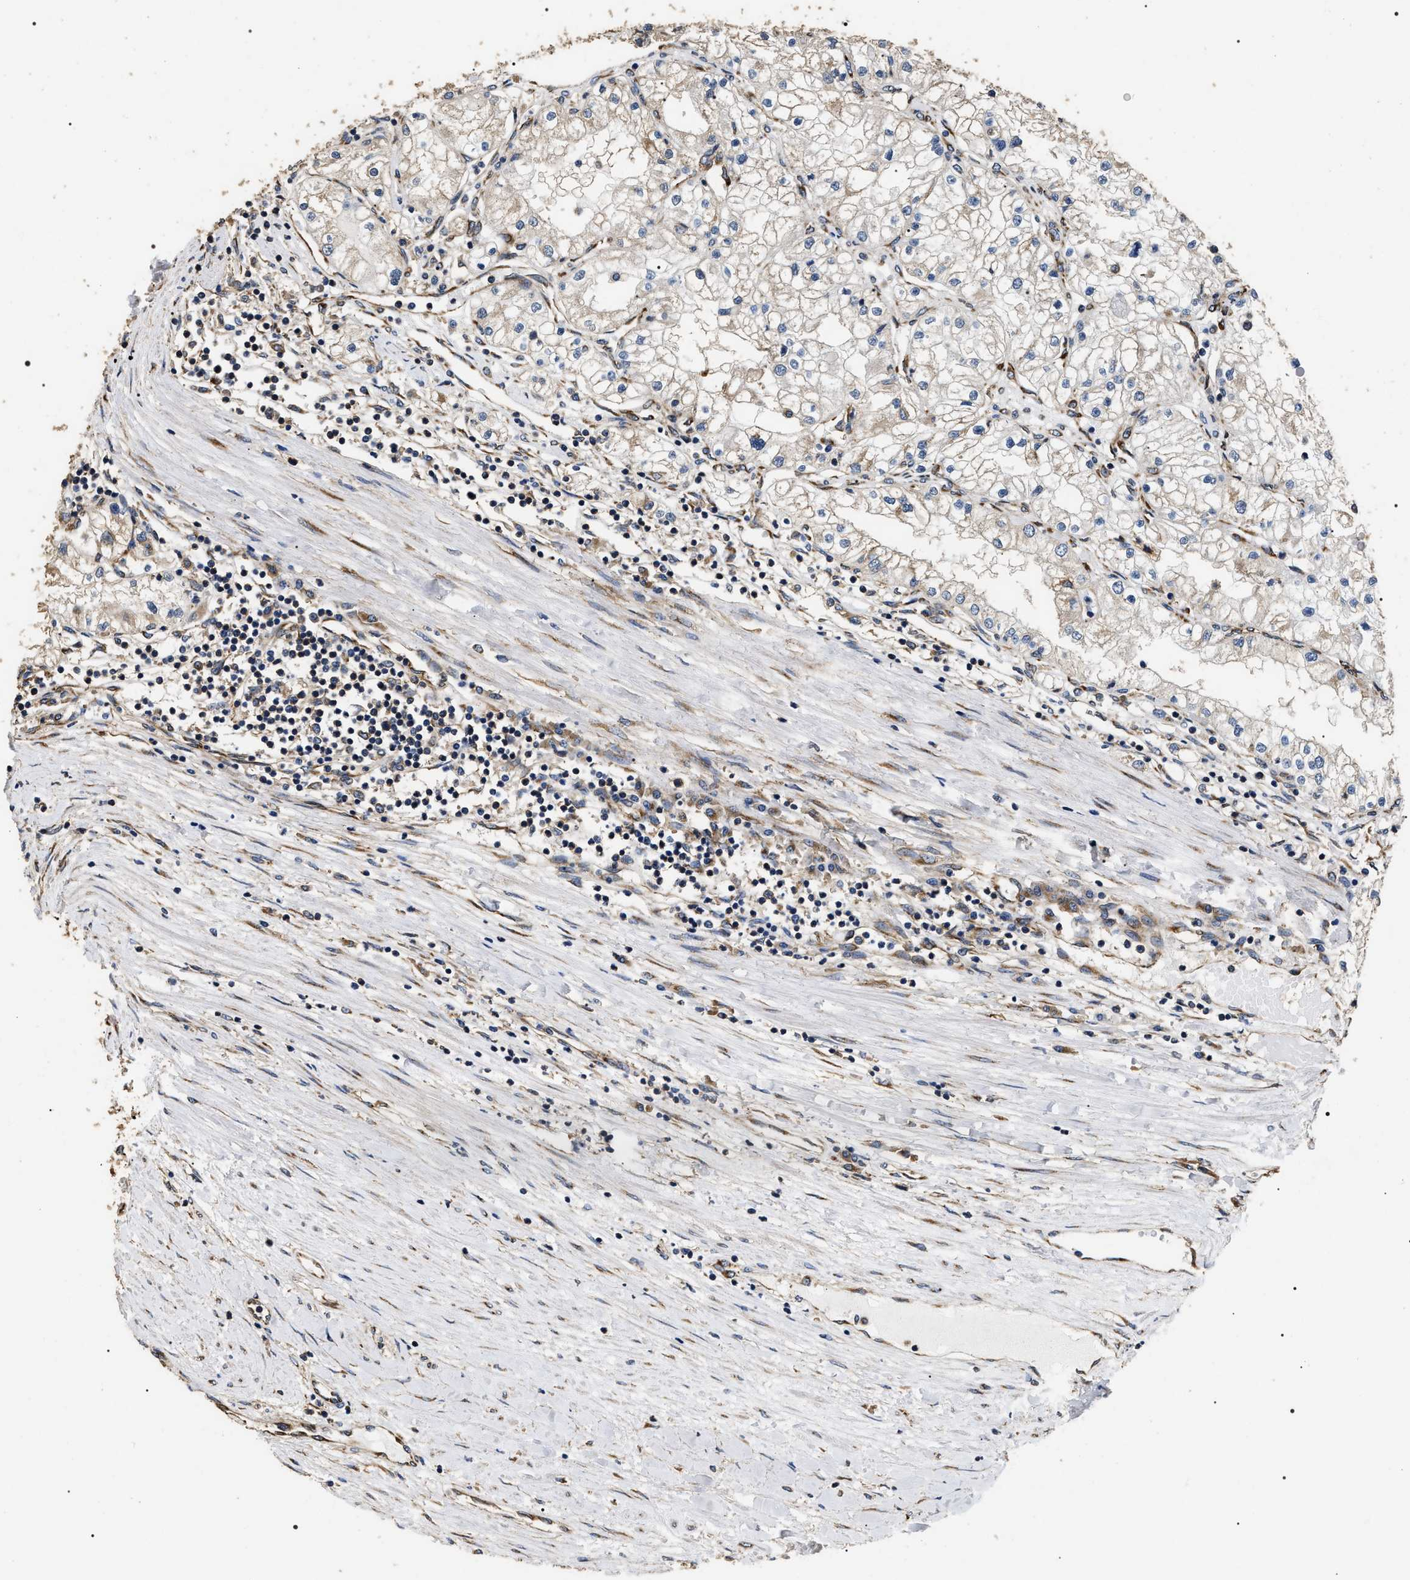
{"staining": {"intensity": "negative", "quantity": "none", "location": "none"}, "tissue": "renal cancer", "cell_type": "Tumor cells", "image_type": "cancer", "snomed": [{"axis": "morphology", "description": "Adenocarcinoma, NOS"}, {"axis": "topography", "description": "Kidney"}], "caption": "Immunohistochemistry (IHC) image of human renal adenocarcinoma stained for a protein (brown), which exhibits no positivity in tumor cells.", "gene": "KTN1", "patient": {"sex": "male", "age": 68}}